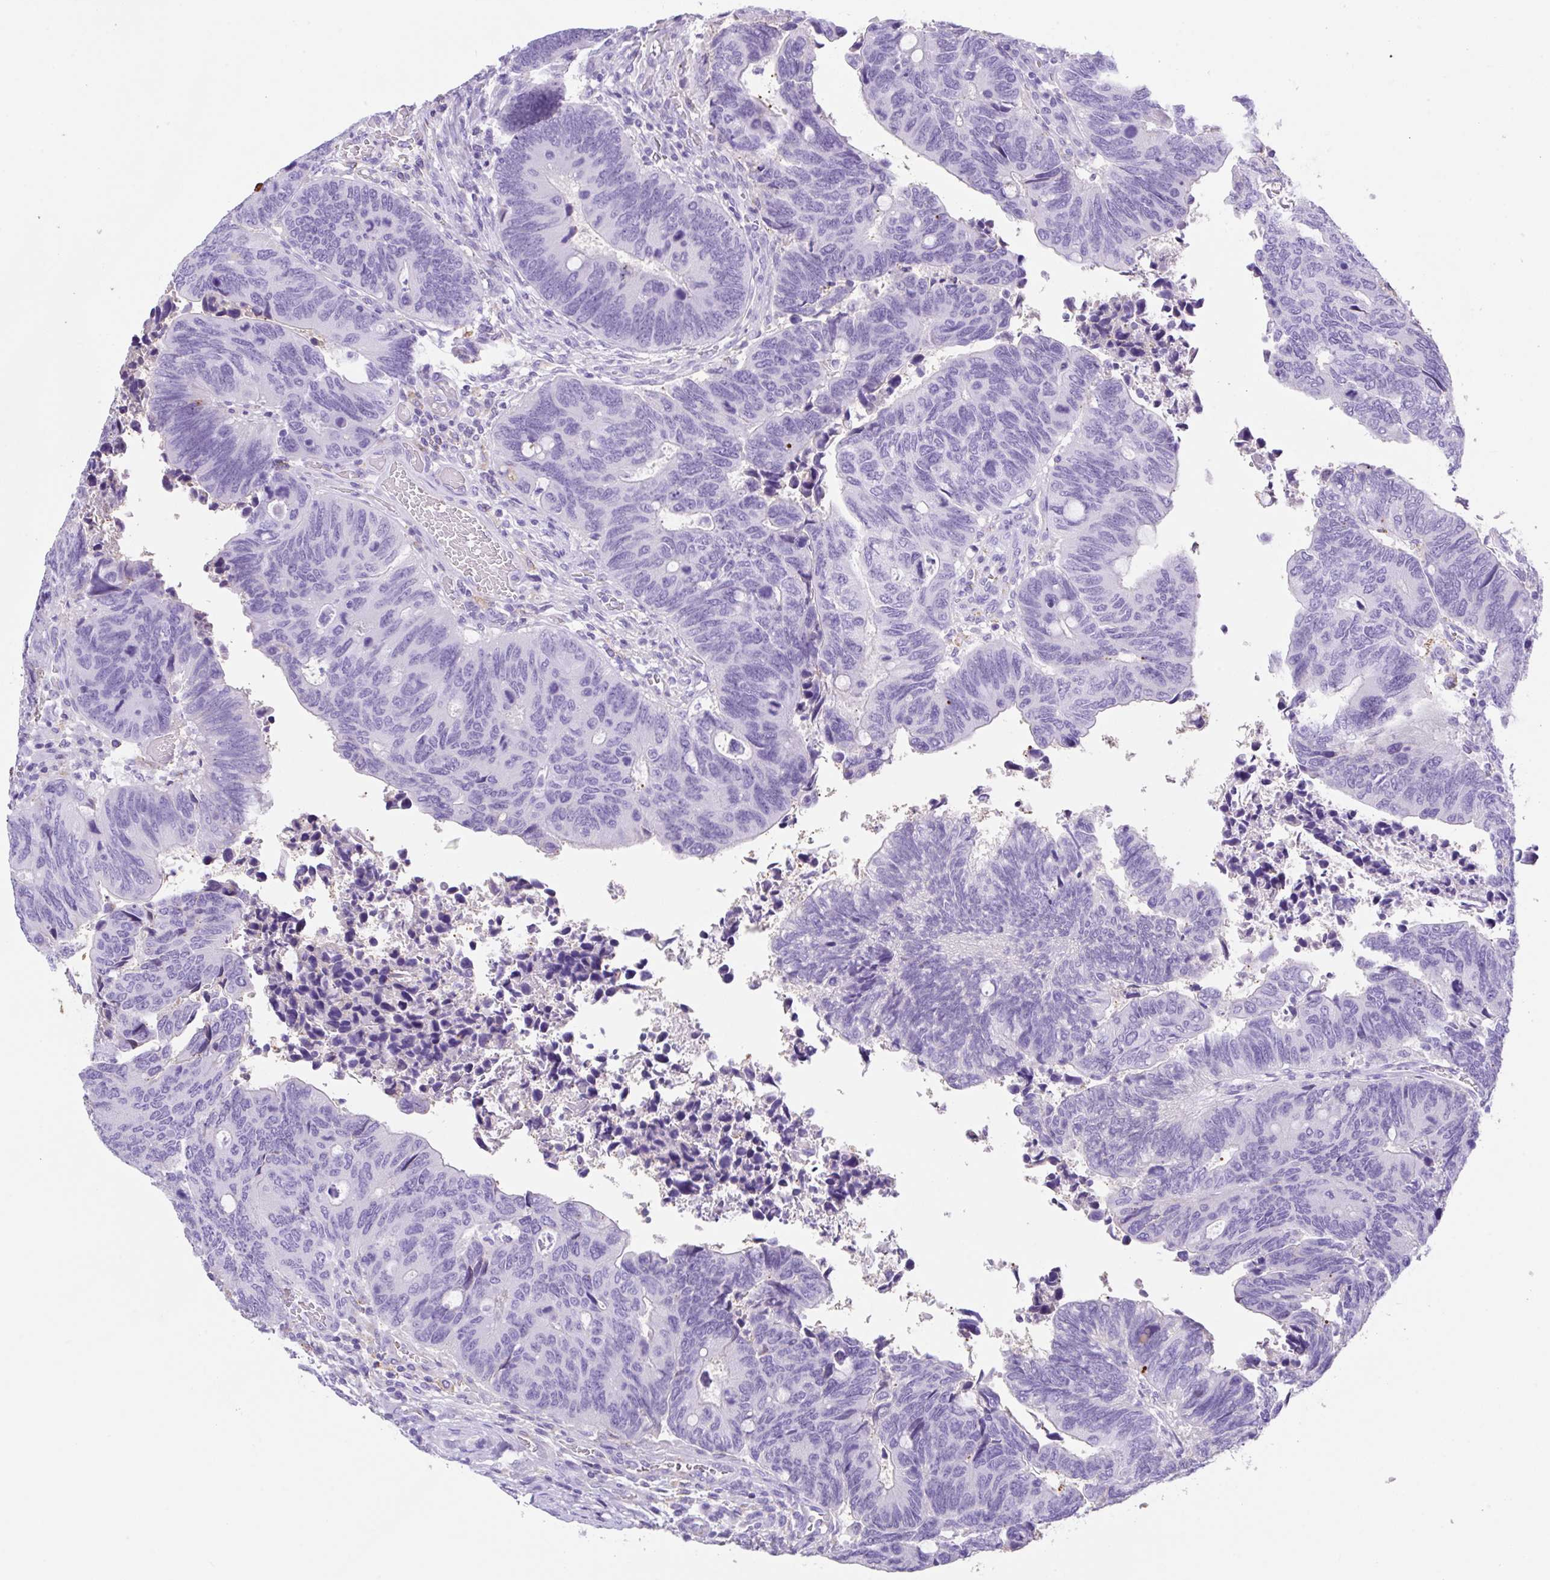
{"staining": {"intensity": "negative", "quantity": "none", "location": "none"}, "tissue": "colorectal cancer", "cell_type": "Tumor cells", "image_type": "cancer", "snomed": [{"axis": "morphology", "description": "Adenocarcinoma, NOS"}, {"axis": "topography", "description": "Colon"}], "caption": "Immunohistochemical staining of colorectal adenocarcinoma exhibits no significant expression in tumor cells.", "gene": "HOXC12", "patient": {"sex": "male", "age": 87}}